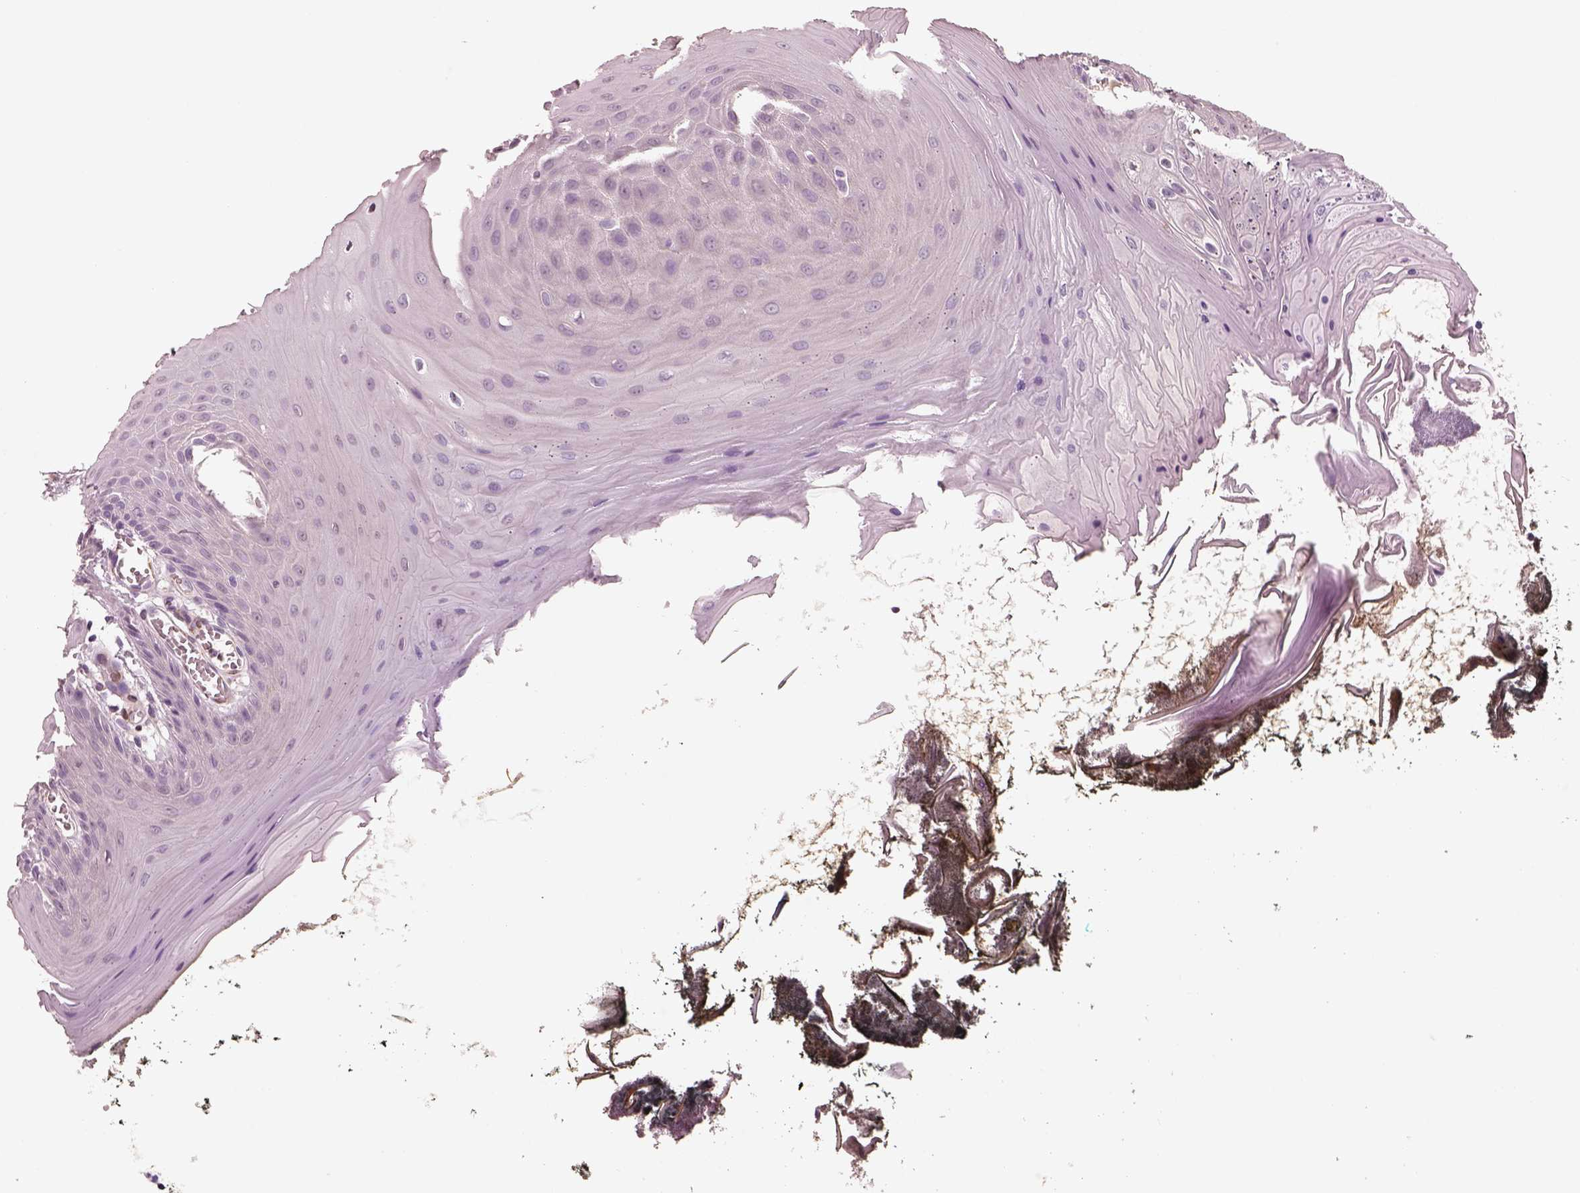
{"staining": {"intensity": "negative", "quantity": "none", "location": "none"}, "tissue": "oral mucosa", "cell_type": "Squamous epithelial cells", "image_type": "normal", "snomed": [{"axis": "morphology", "description": "Normal tissue, NOS"}, {"axis": "topography", "description": "Oral tissue"}], "caption": "IHC image of benign oral mucosa: oral mucosa stained with DAB (3,3'-diaminobenzidine) demonstrates no significant protein expression in squamous epithelial cells. (DAB immunohistochemistry (IHC), high magnification).", "gene": "RS1", "patient": {"sex": "male", "age": 9}}